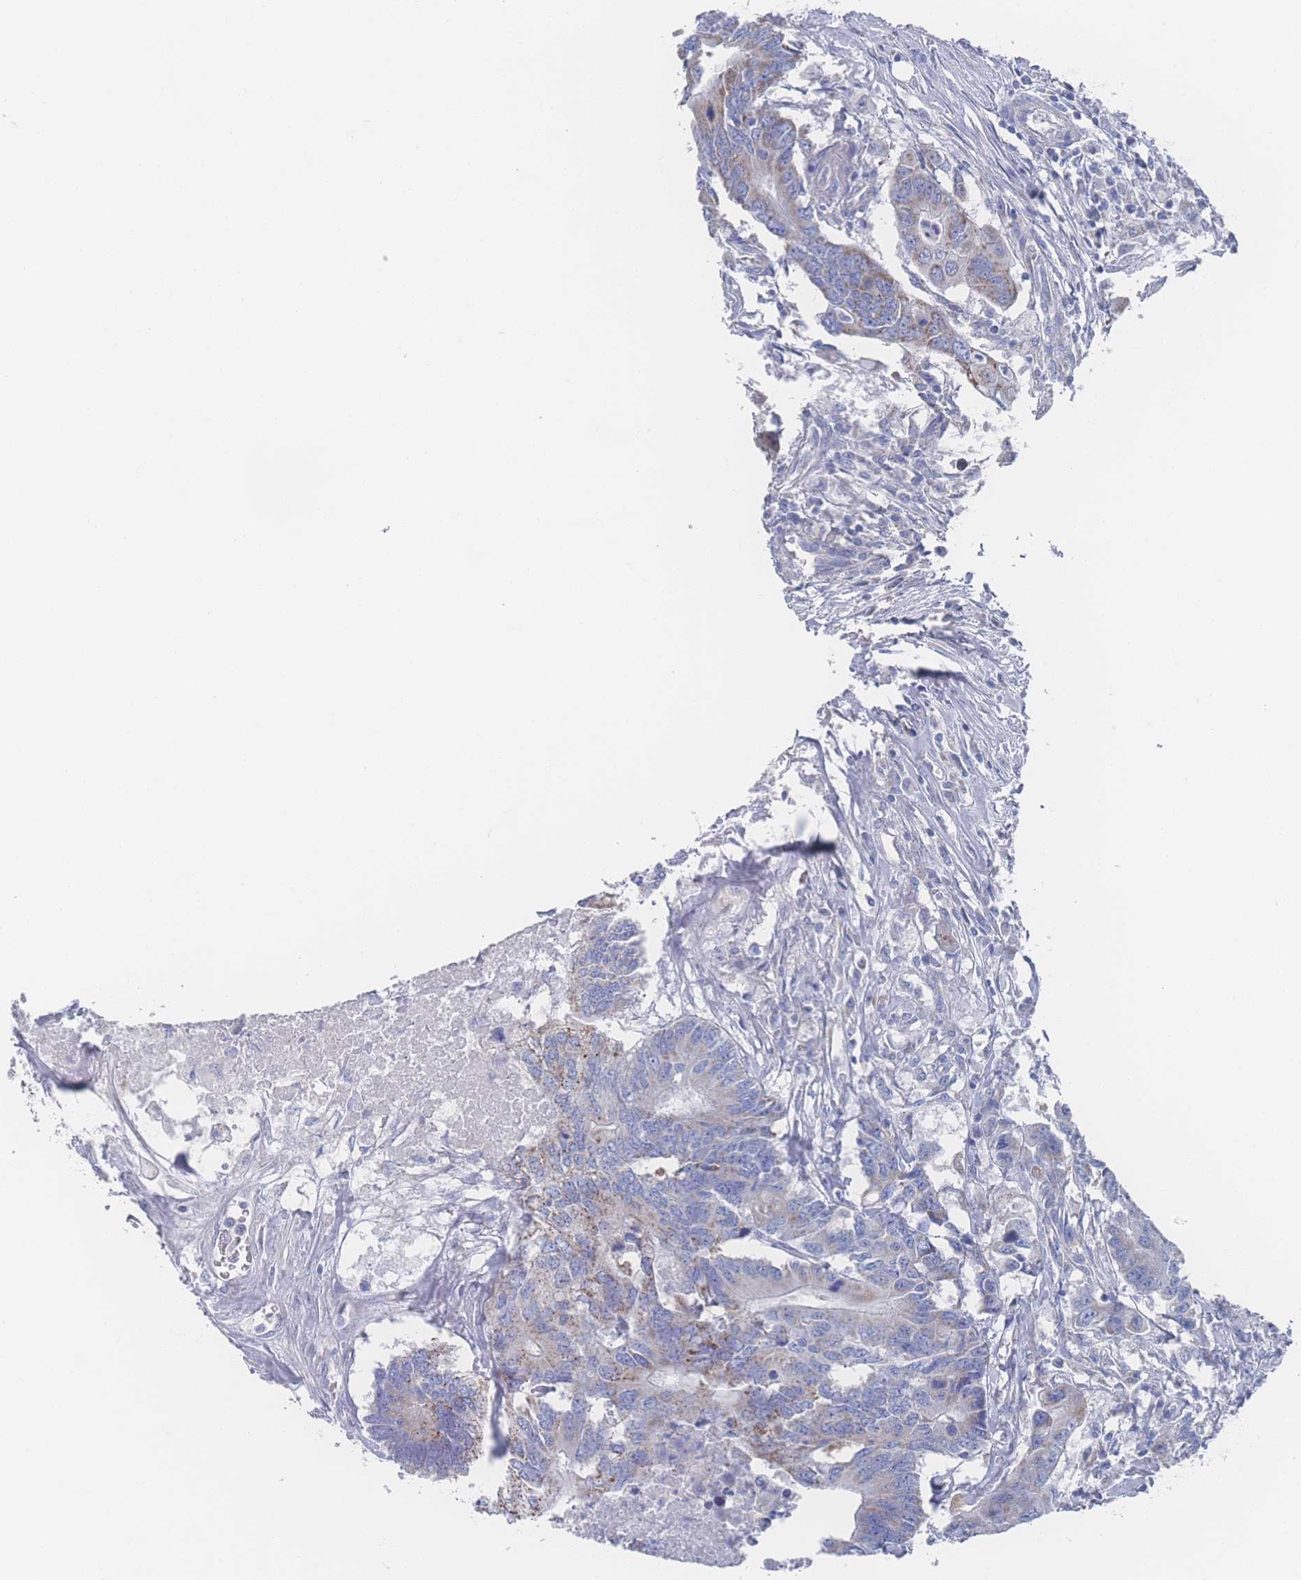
{"staining": {"intensity": "moderate", "quantity": "<25%", "location": "cytoplasmic/membranous"}, "tissue": "colorectal cancer", "cell_type": "Tumor cells", "image_type": "cancer", "snomed": [{"axis": "morphology", "description": "Adenocarcinoma, NOS"}, {"axis": "topography", "description": "Colon"}], "caption": "Approximately <25% of tumor cells in colorectal cancer show moderate cytoplasmic/membranous protein positivity as visualized by brown immunohistochemical staining.", "gene": "SNPH", "patient": {"sex": "male", "age": 71}}